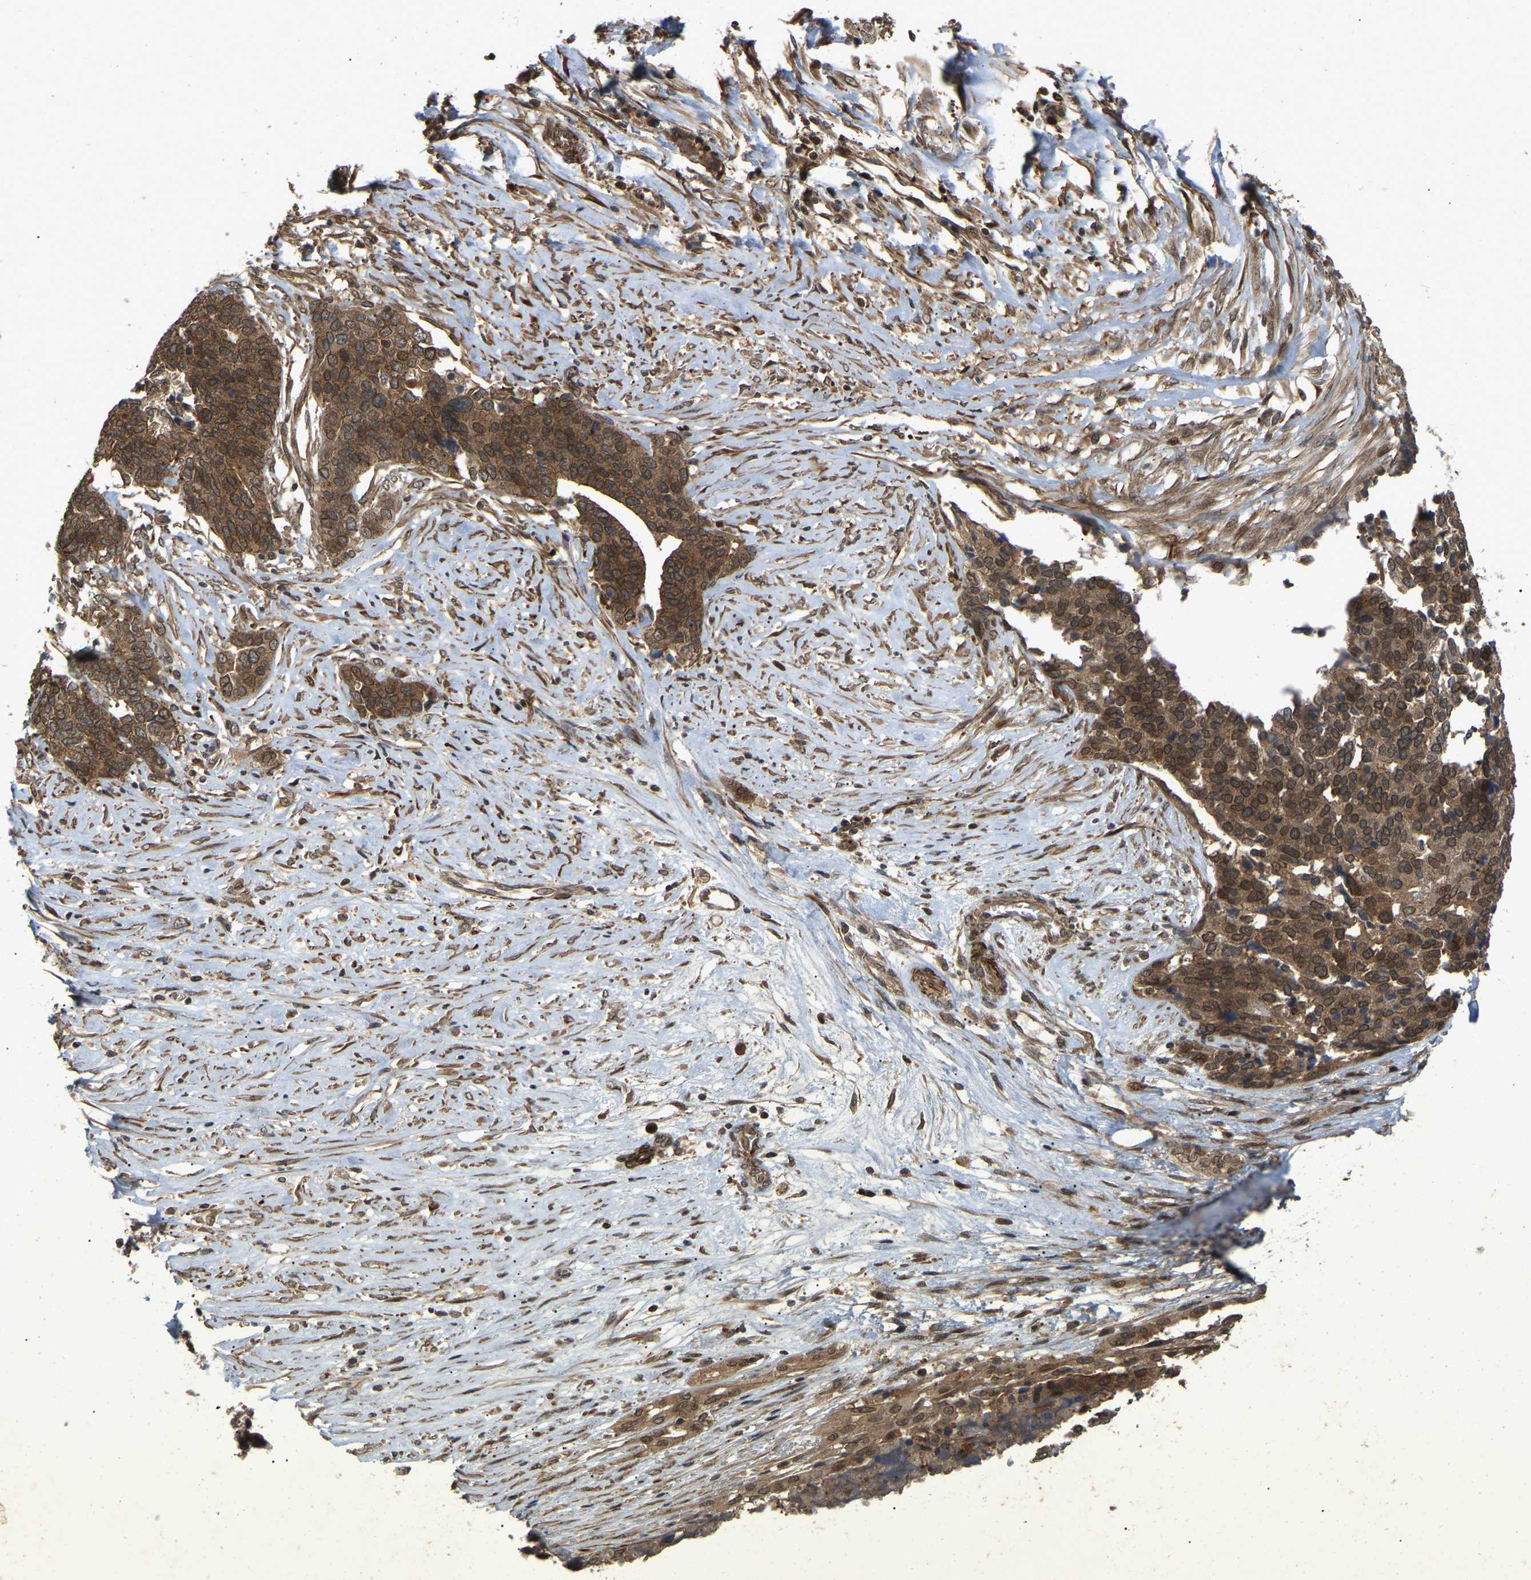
{"staining": {"intensity": "strong", "quantity": ">75%", "location": "cytoplasmic/membranous,nuclear"}, "tissue": "ovarian cancer", "cell_type": "Tumor cells", "image_type": "cancer", "snomed": [{"axis": "morphology", "description": "Cystadenocarcinoma, serous, NOS"}, {"axis": "topography", "description": "Ovary"}], "caption": "Serous cystadenocarcinoma (ovarian) stained with DAB (3,3'-diaminobenzidine) immunohistochemistry reveals high levels of strong cytoplasmic/membranous and nuclear staining in approximately >75% of tumor cells.", "gene": "KIAA1549", "patient": {"sex": "female", "age": 44}}